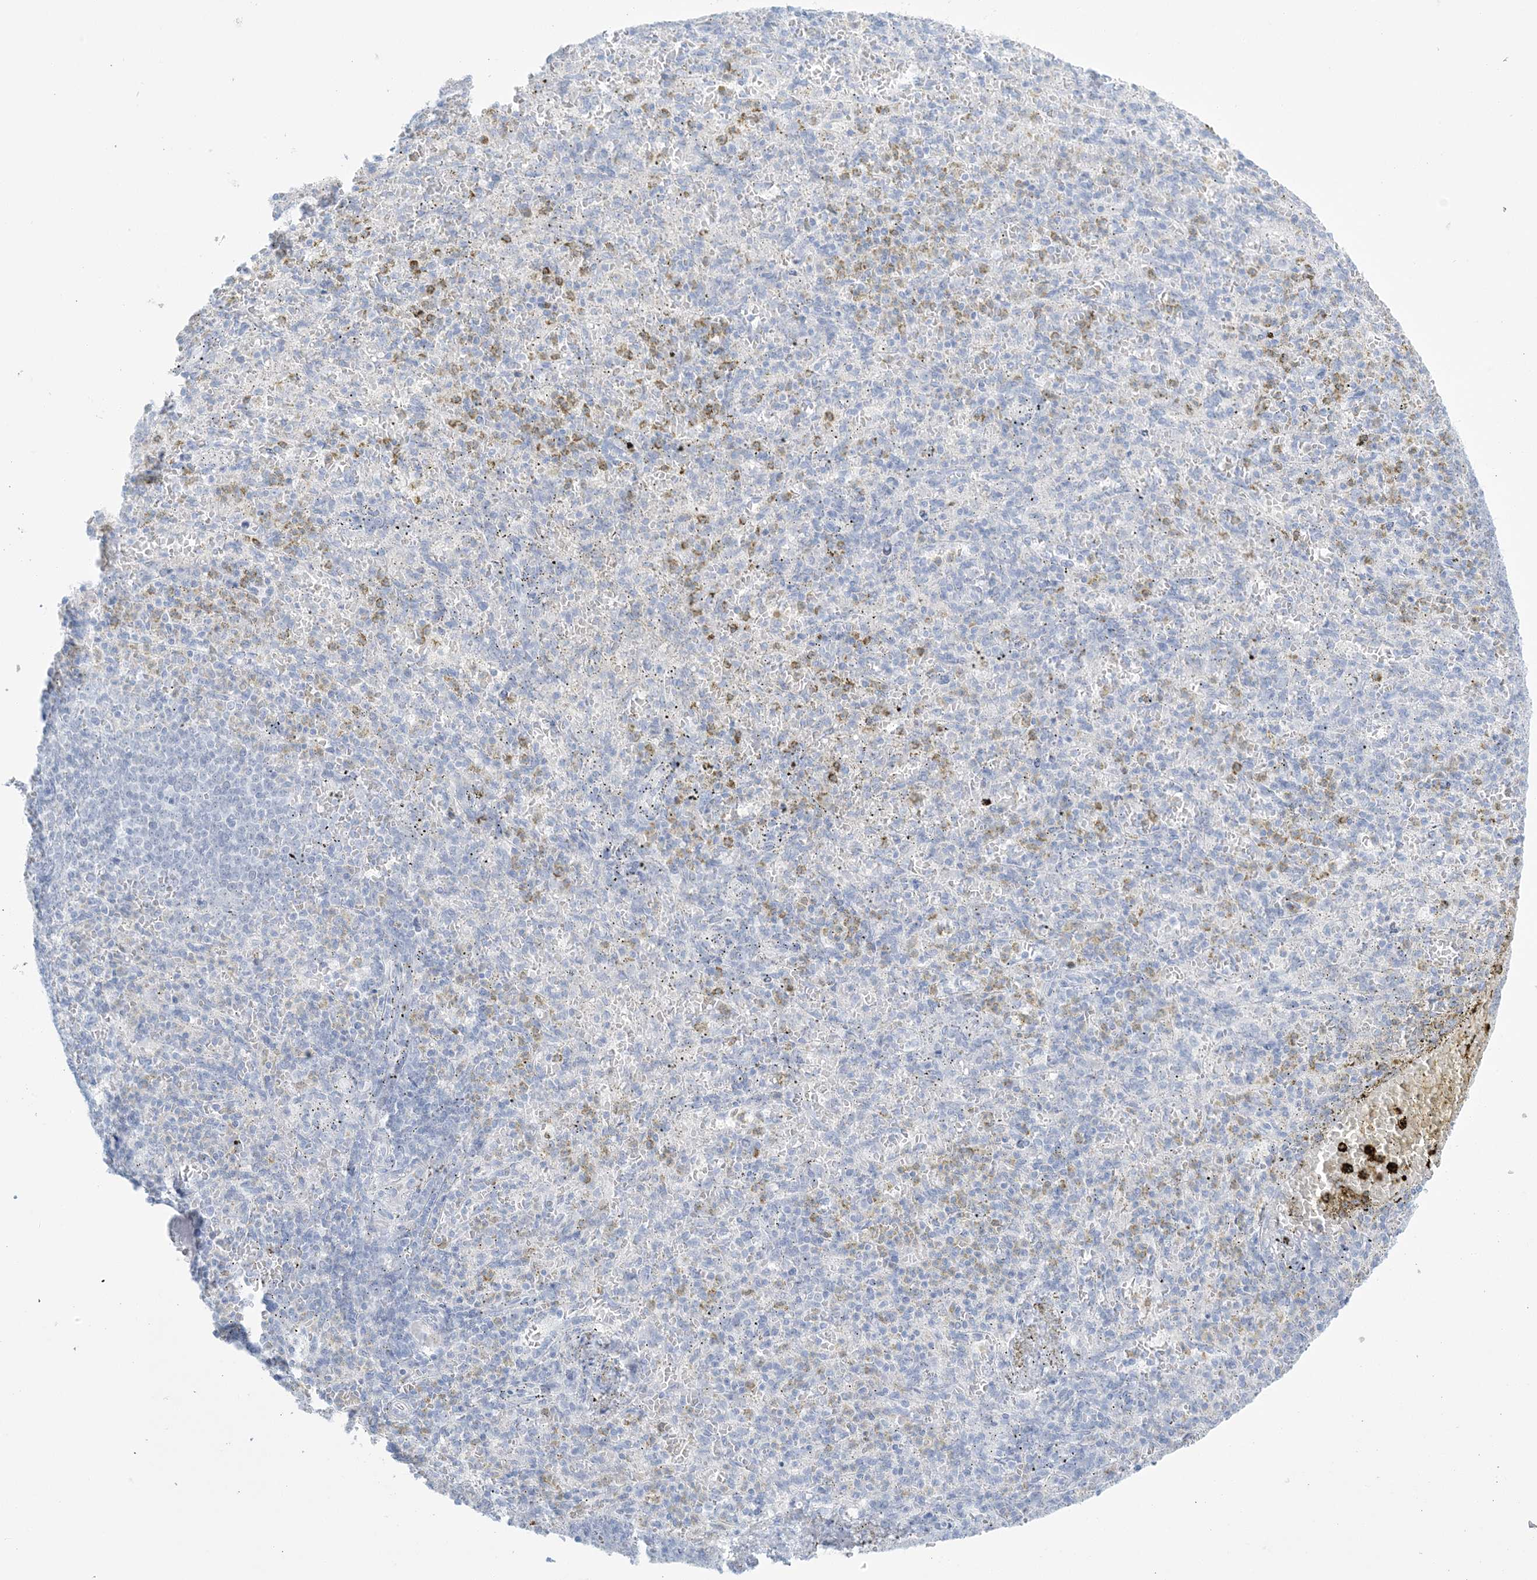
{"staining": {"intensity": "negative", "quantity": "none", "location": "none"}, "tissue": "spleen", "cell_type": "Cells in red pulp", "image_type": "normal", "snomed": [{"axis": "morphology", "description": "Normal tissue, NOS"}, {"axis": "topography", "description": "Spleen"}], "caption": "Immunohistochemistry histopathology image of unremarkable human spleen stained for a protein (brown), which demonstrates no expression in cells in red pulp.", "gene": "AGXT", "patient": {"sex": "female", "age": 74}}